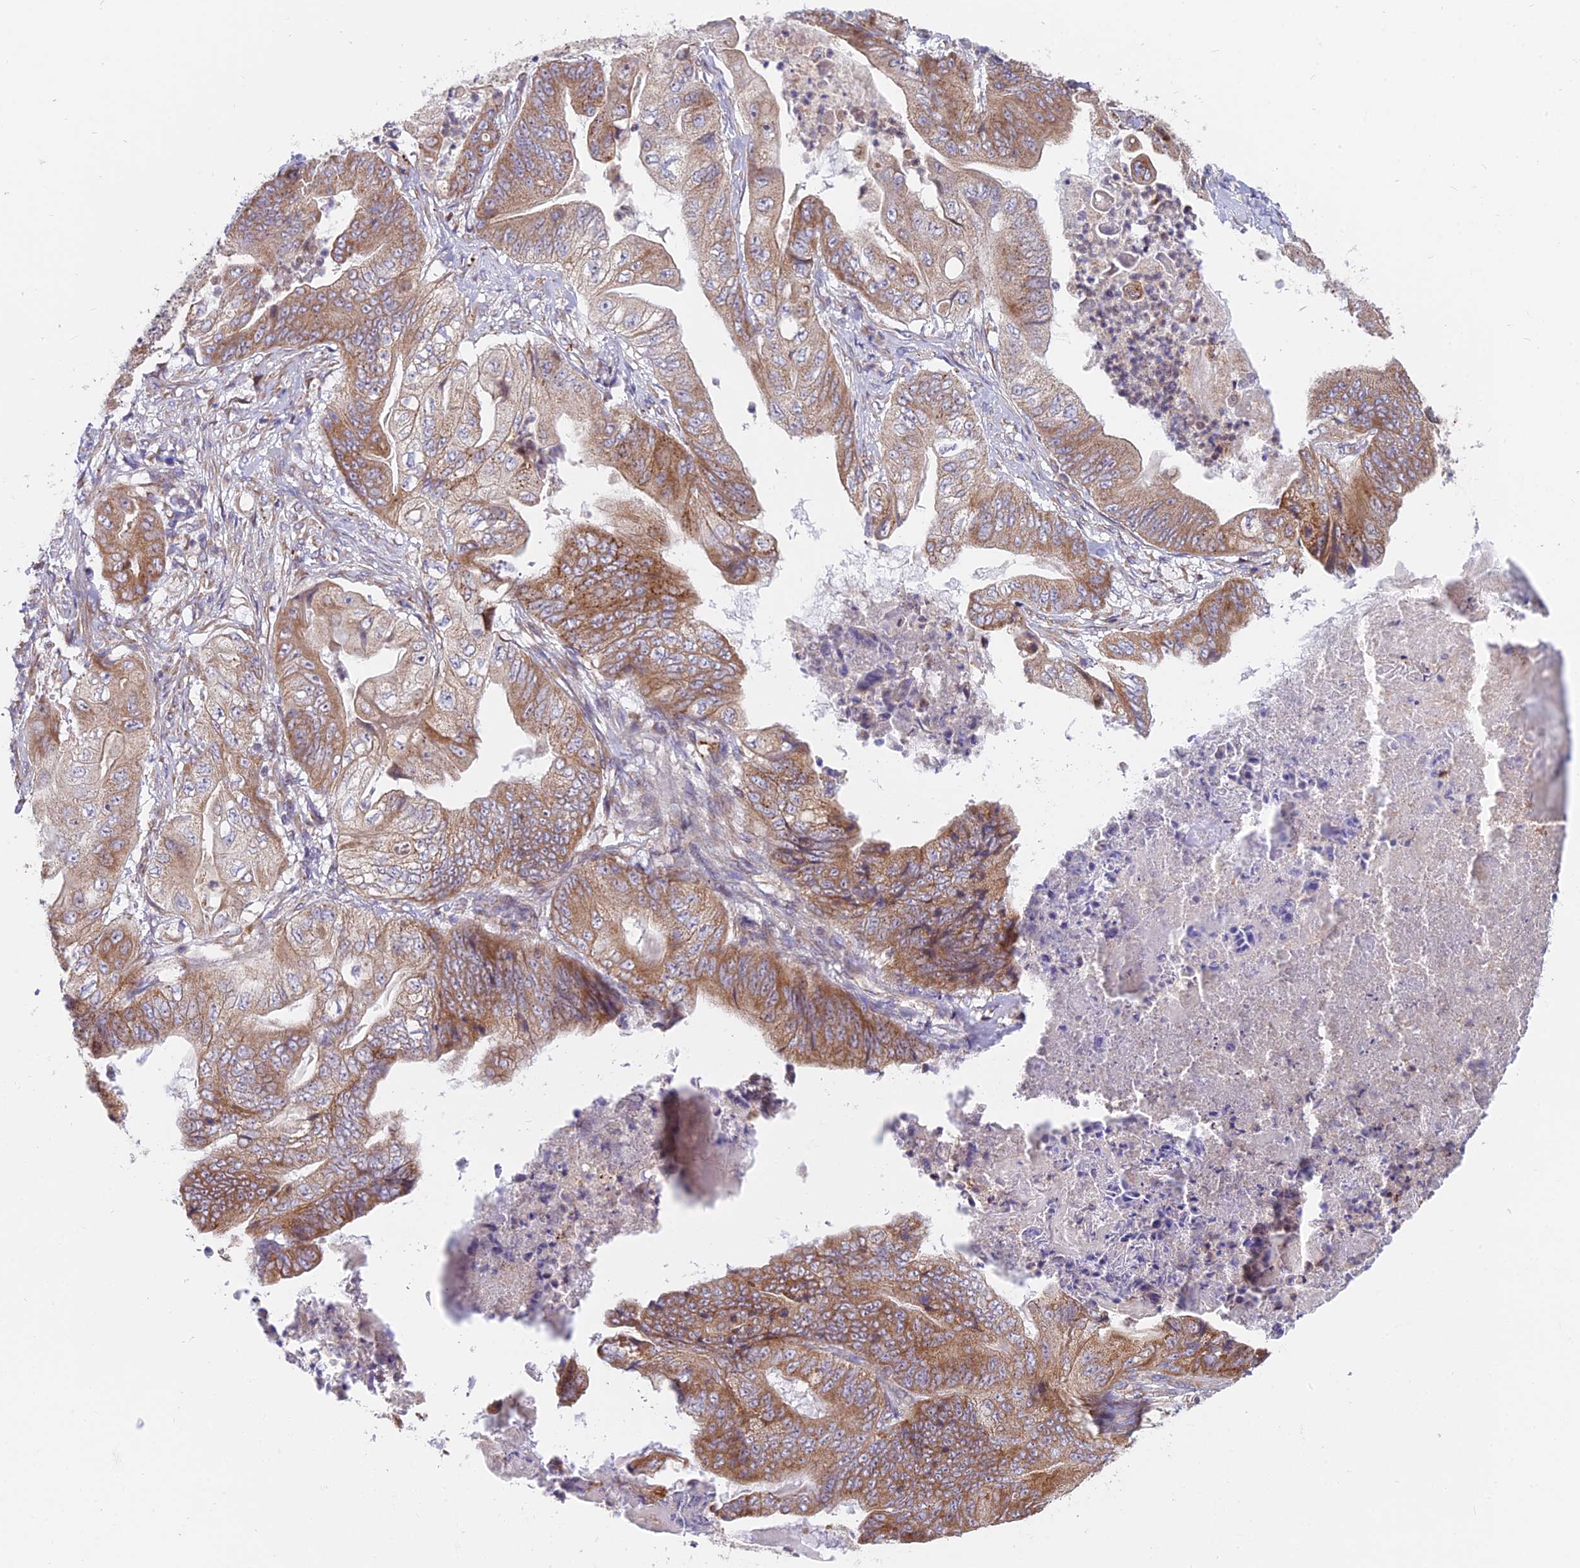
{"staining": {"intensity": "moderate", "quantity": "25%-75%", "location": "cytoplasmic/membranous"}, "tissue": "stomach cancer", "cell_type": "Tumor cells", "image_type": "cancer", "snomed": [{"axis": "morphology", "description": "Adenocarcinoma, NOS"}, {"axis": "topography", "description": "Stomach"}], "caption": "Protein expression analysis of stomach cancer demonstrates moderate cytoplasmic/membranous expression in approximately 25%-75% of tumor cells.", "gene": "TBC1D20", "patient": {"sex": "male", "age": 62}}